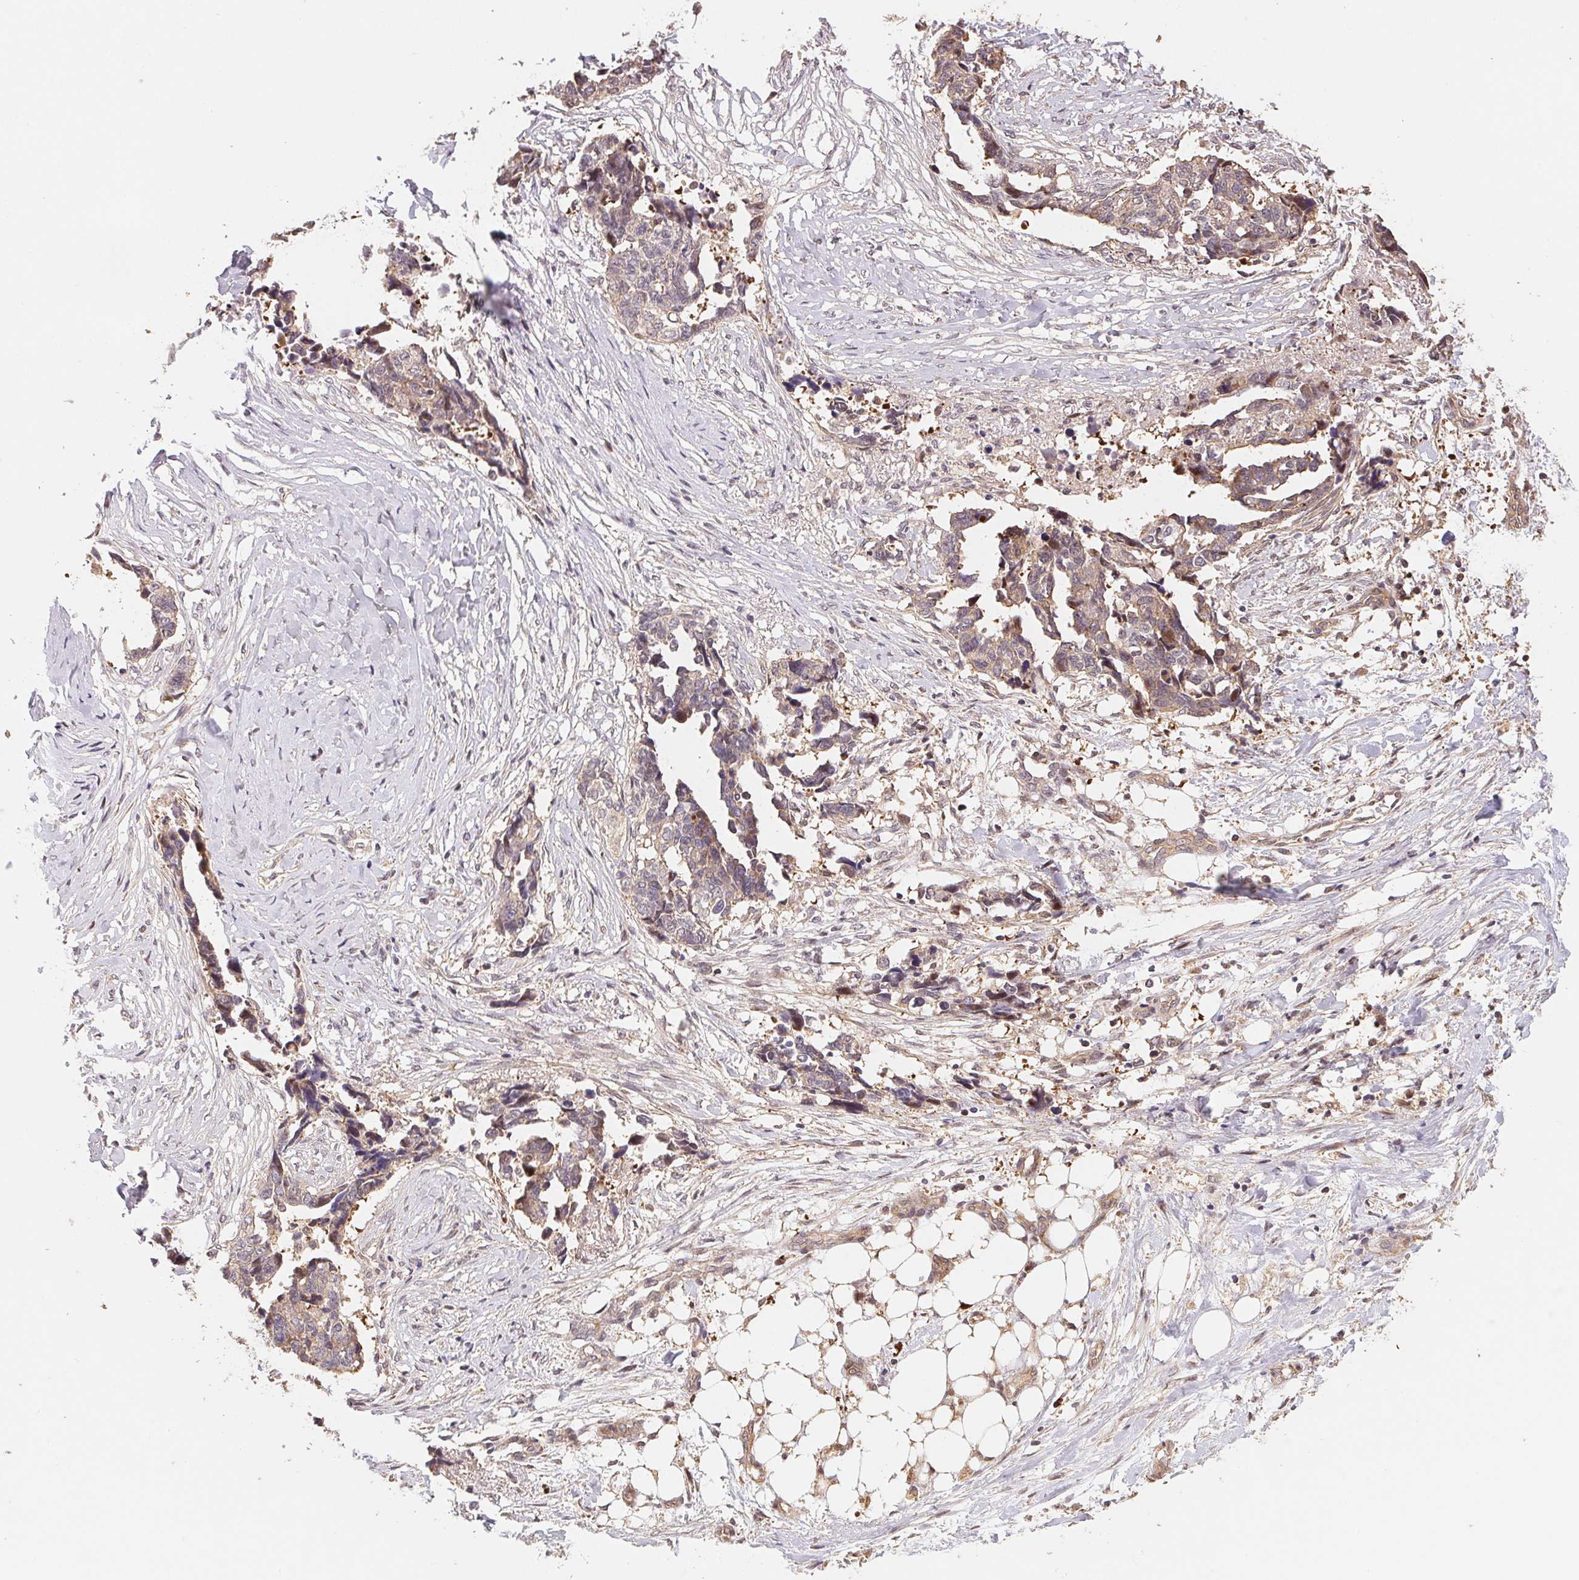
{"staining": {"intensity": "weak", "quantity": "<25%", "location": "cytoplasmic/membranous"}, "tissue": "ovarian cancer", "cell_type": "Tumor cells", "image_type": "cancer", "snomed": [{"axis": "morphology", "description": "Cystadenocarcinoma, serous, NOS"}, {"axis": "topography", "description": "Ovary"}], "caption": "This is a histopathology image of immunohistochemistry staining of ovarian cancer (serous cystadenocarcinoma), which shows no positivity in tumor cells. (DAB (3,3'-diaminobenzidine) immunohistochemistry (IHC) with hematoxylin counter stain).", "gene": "TMEM222", "patient": {"sex": "female", "age": 69}}